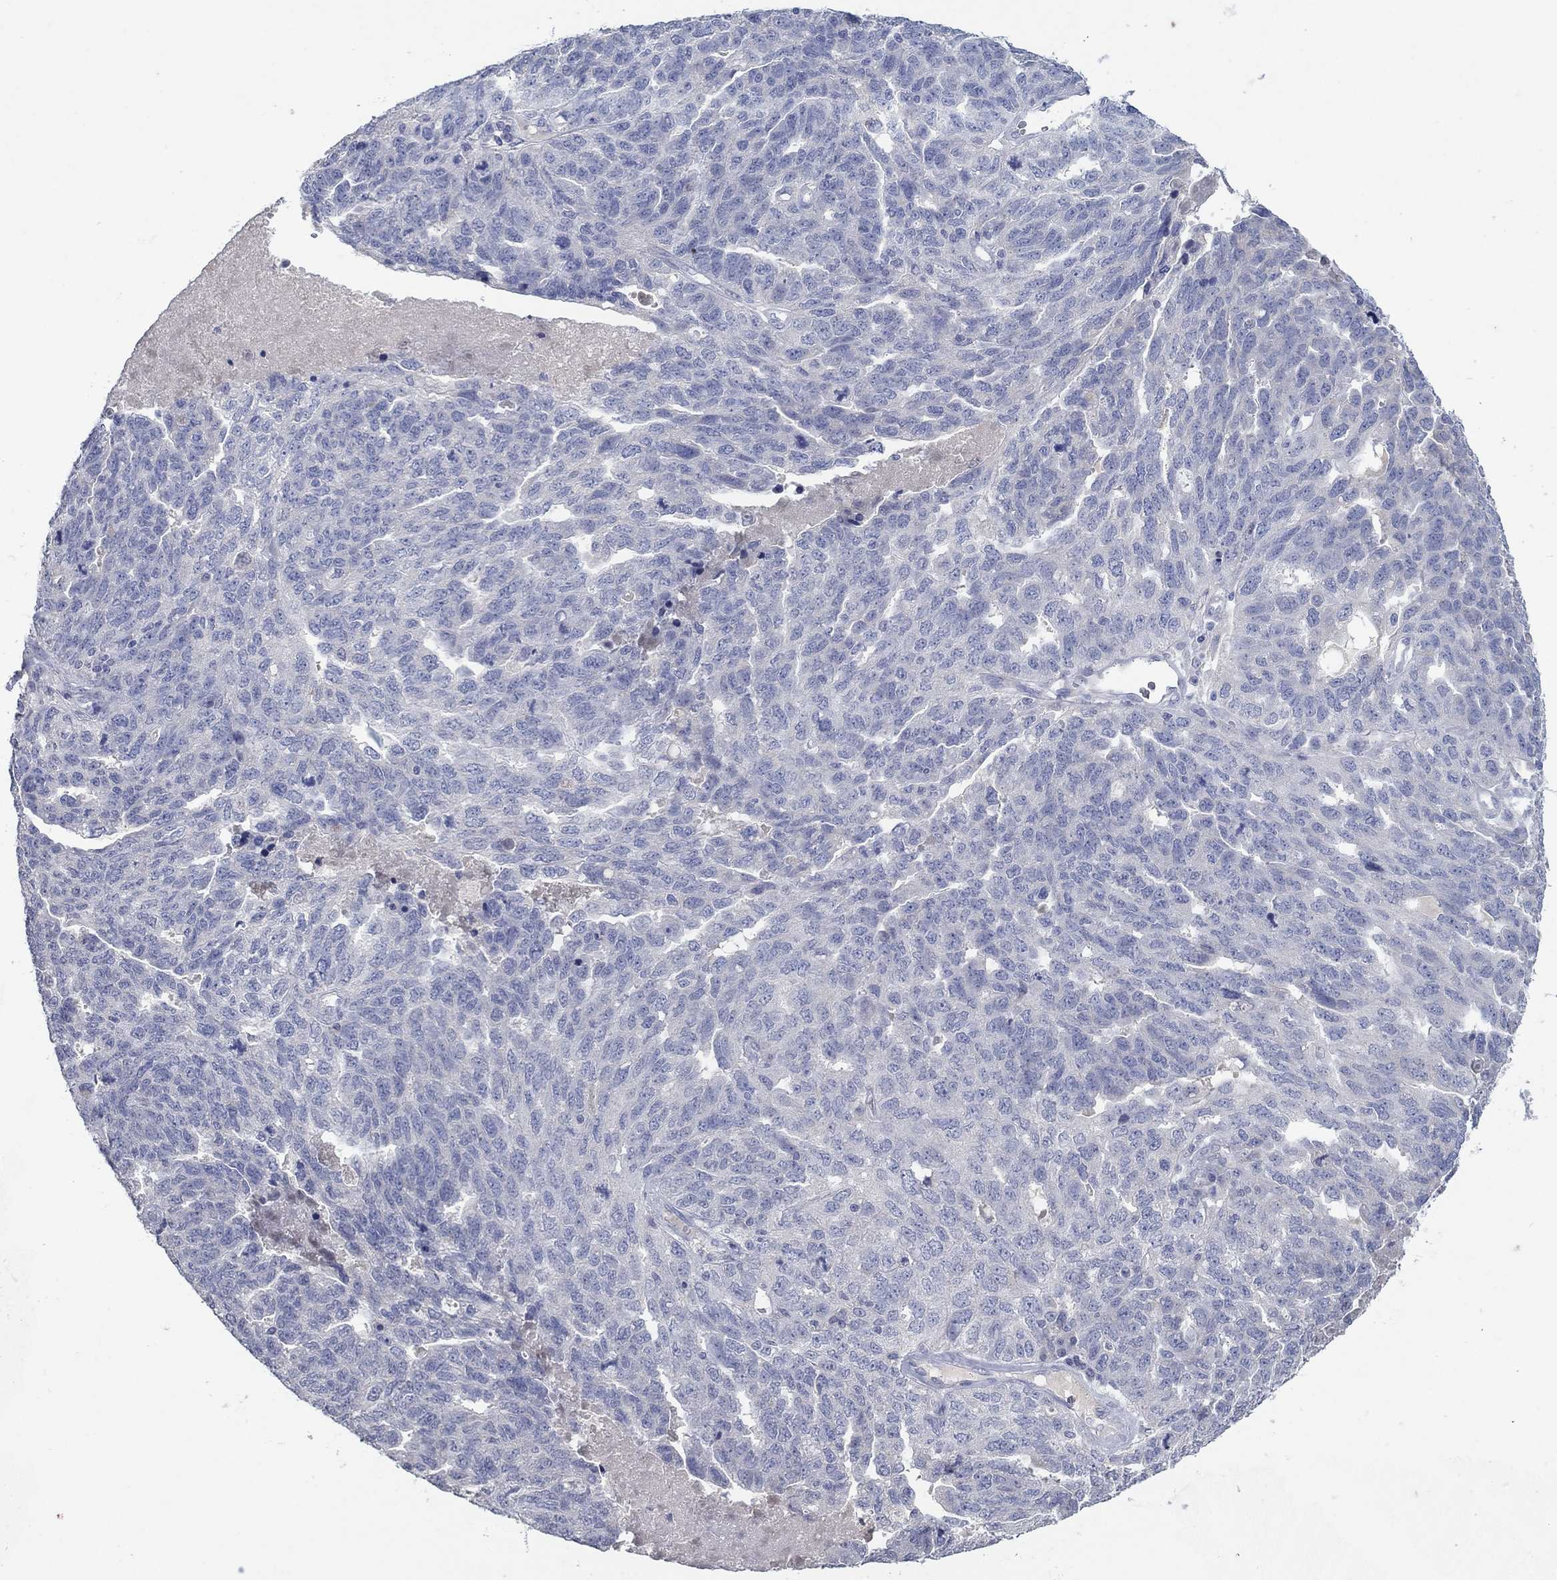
{"staining": {"intensity": "negative", "quantity": "none", "location": "none"}, "tissue": "ovarian cancer", "cell_type": "Tumor cells", "image_type": "cancer", "snomed": [{"axis": "morphology", "description": "Cystadenocarcinoma, serous, NOS"}, {"axis": "topography", "description": "Ovary"}], "caption": "DAB immunohistochemical staining of serous cystadenocarcinoma (ovarian) exhibits no significant expression in tumor cells.", "gene": "KRT40", "patient": {"sex": "female", "age": 71}}